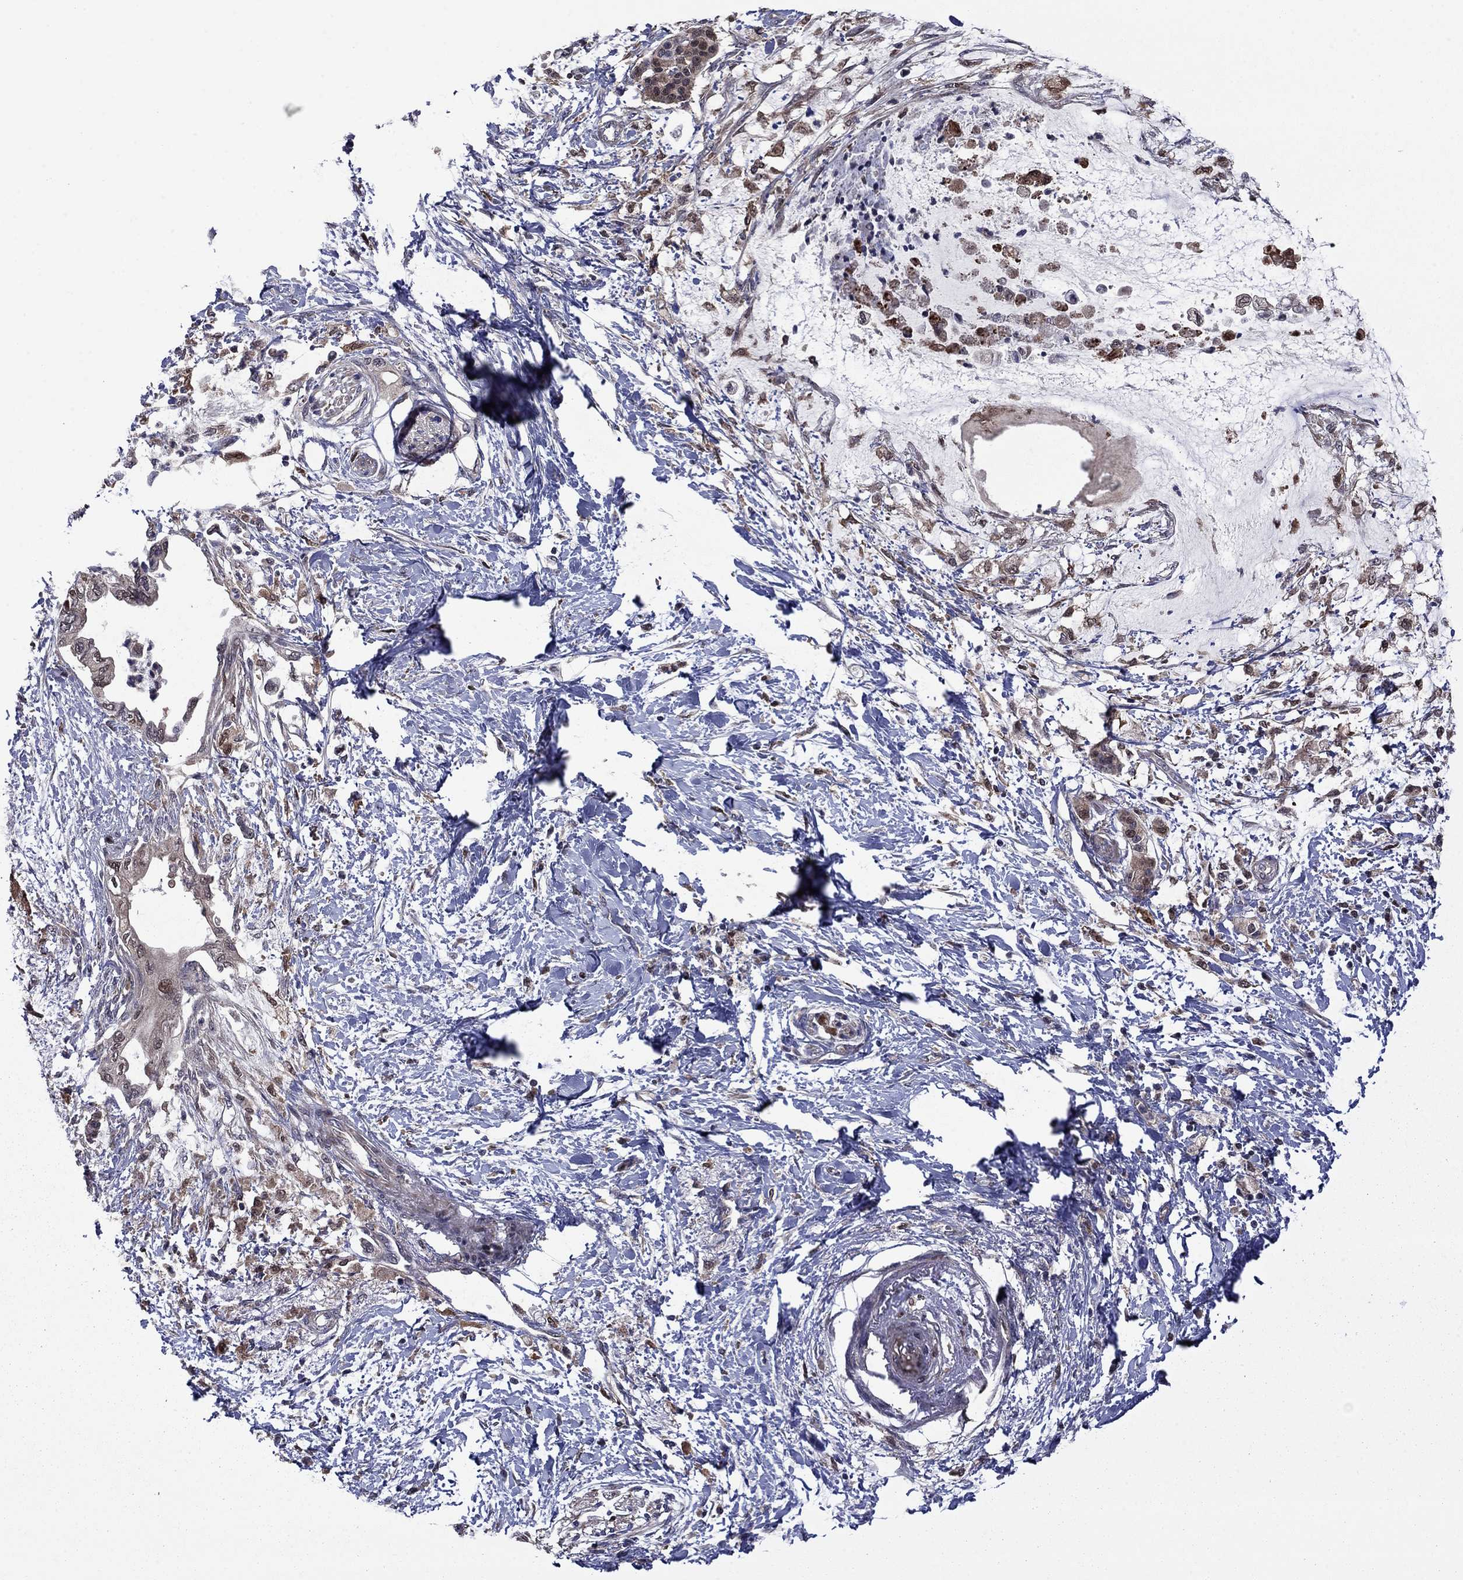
{"staining": {"intensity": "negative", "quantity": "none", "location": "none"}, "tissue": "pancreatic cancer", "cell_type": "Tumor cells", "image_type": "cancer", "snomed": [{"axis": "morphology", "description": "Normal tissue, NOS"}, {"axis": "morphology", "description": "Adenocarcinoma, NOS"}, {"axis": "topography", "description": "Pancreas"}, {"axis": "topography", "description": "Duodenum"}], "caption": "Pancreatic cancer (adenocarcinoma) was stained to show a protein in brown. There is no significant positivity in tumor cells.", "gene": "TPMT", "patient": {"sex": "female", "age": 60}}